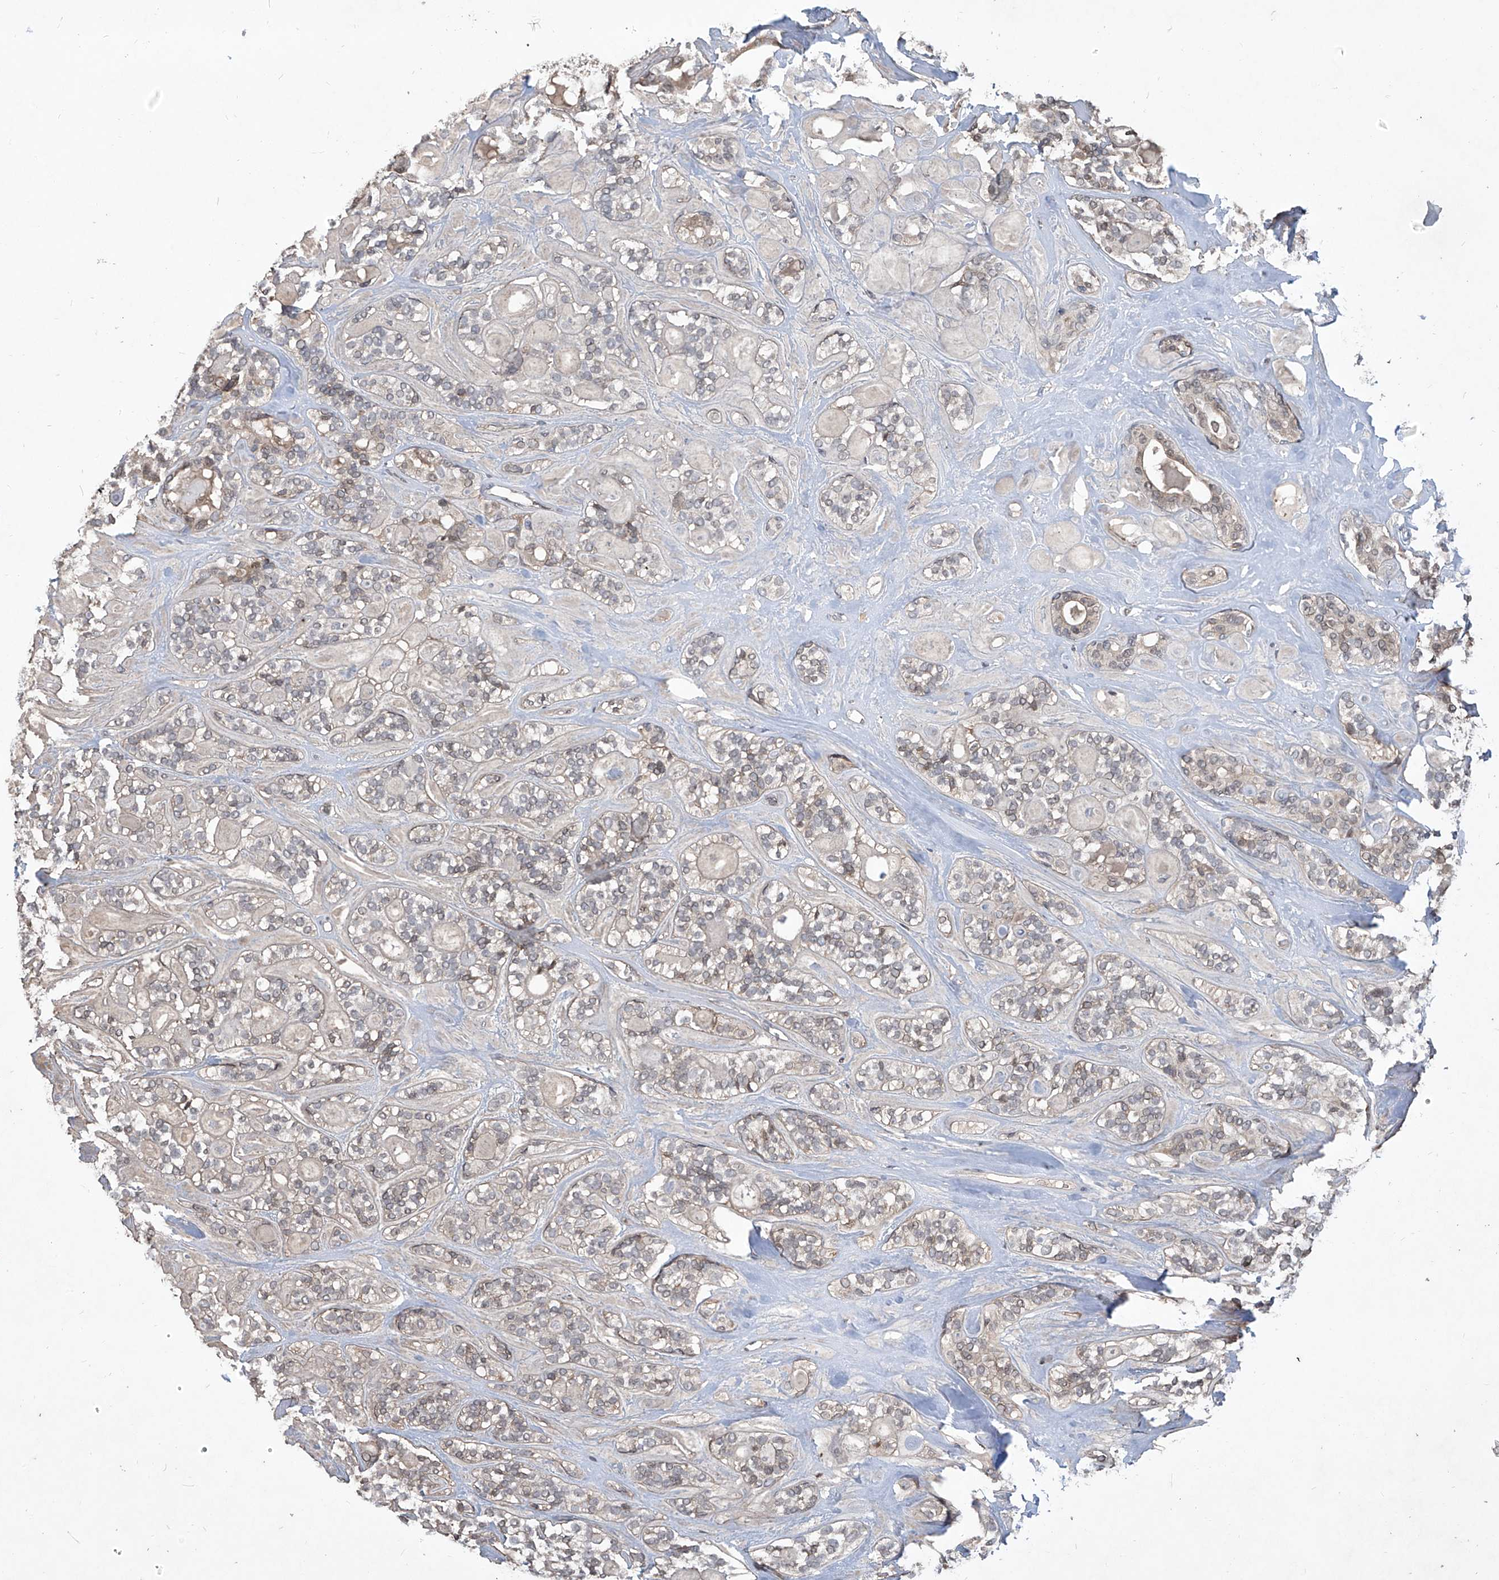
{"staining": {"intensity": "negative", "quantity": "none", "location": "none"}, "tissue": "head and neck cancer", "cell_type": "Tumor cells", "image_type": "cancer", "snomed": [{"axis": "morphology", "description": "Adenocarcinoma, NOS"}, {"axis": "topography", "description": "Head-Neck"}], "caption": "High magnification brightfield microscopy of head and neck cancer (adenocarcinoma) stained with DAB (3,3'-diaminobenzidine) (brown) and counterstained with hematoxylin (blue): tumor cells show no significant staining.", "gene": "PSMB1", "patient": {"sex": "male", "age": 66}}